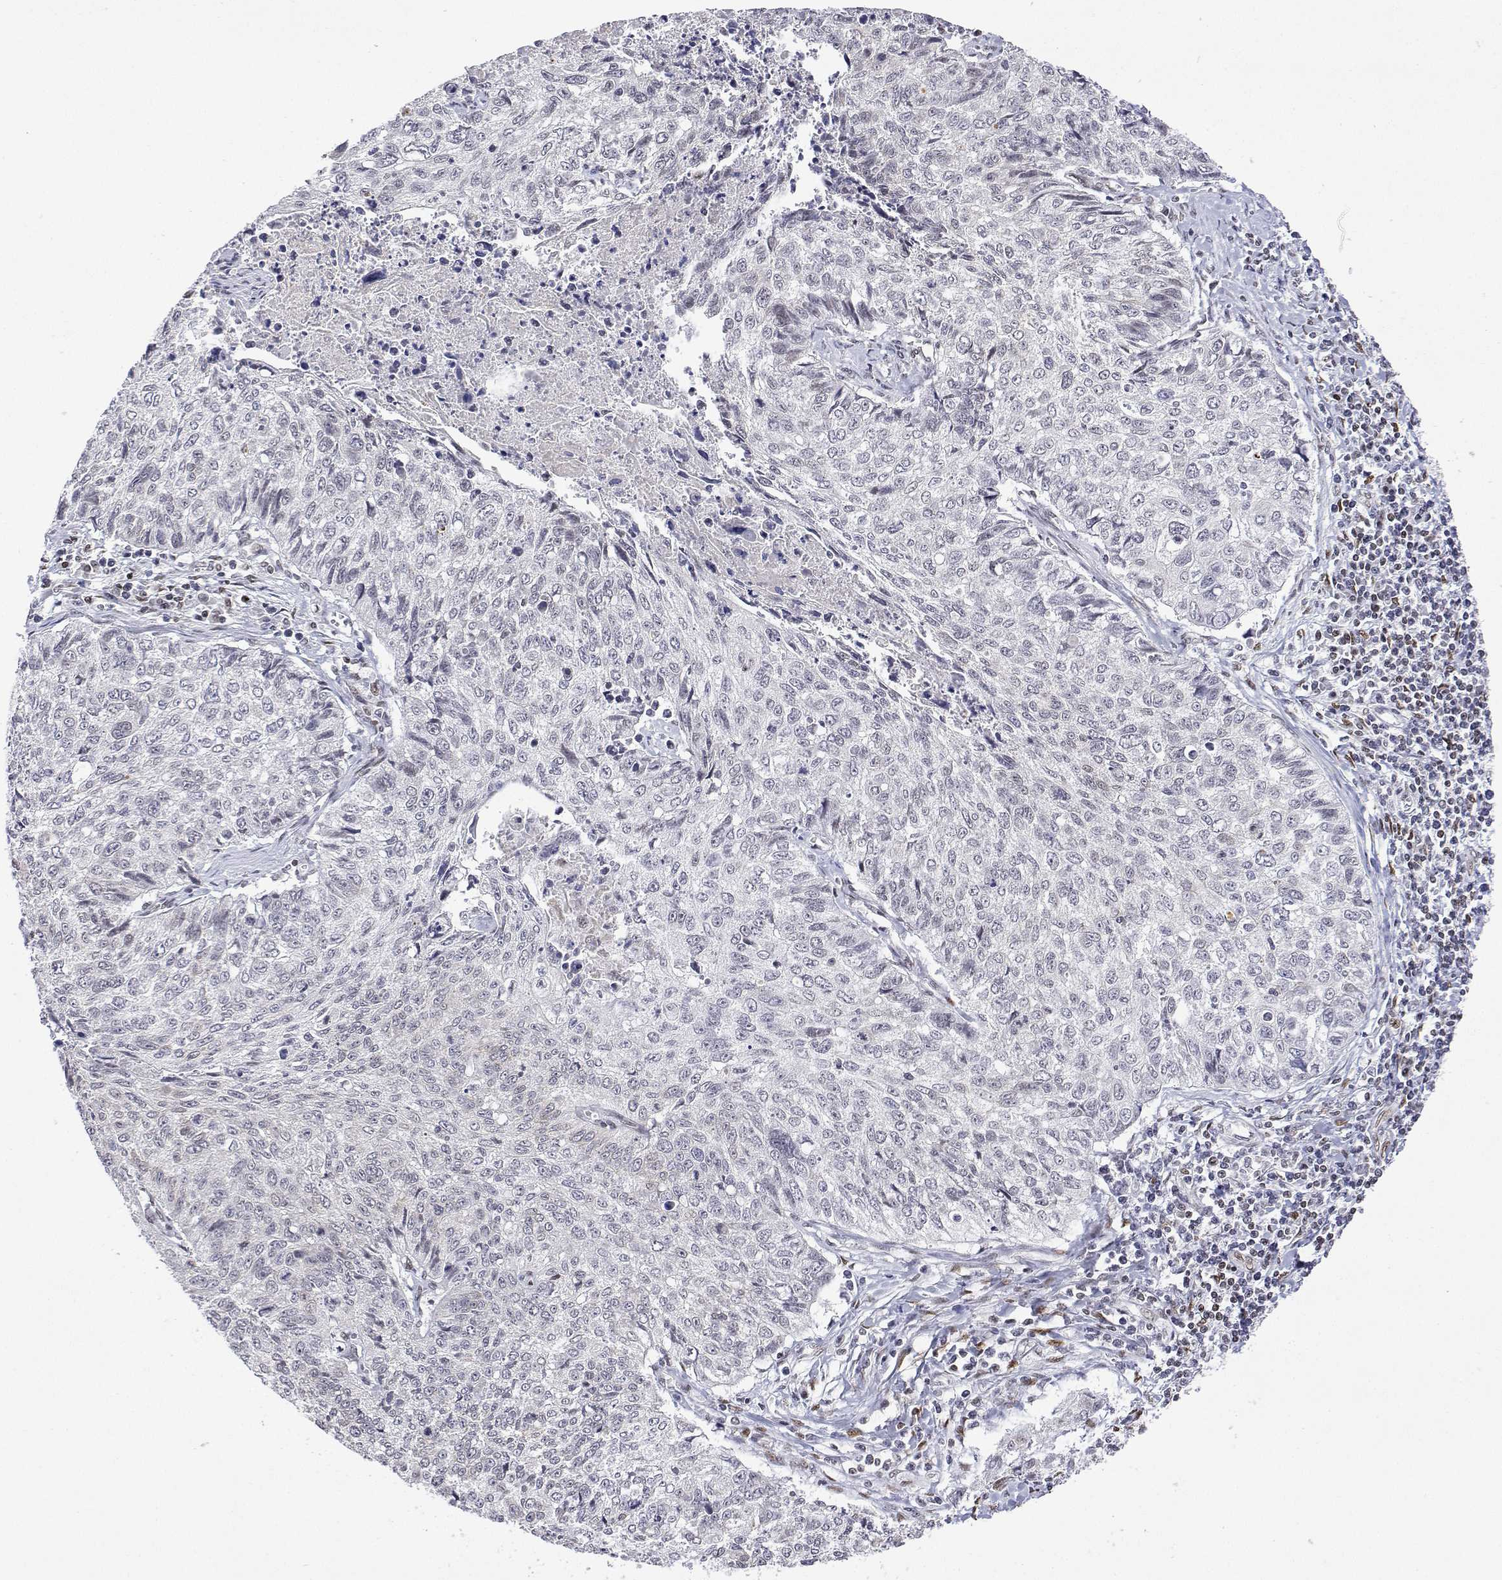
{"staining": {"intensity": "negative", "quantity": "none", "location": "none"}, "tissue": "lung cancer", "cell_type": "Tumor cells", "image_type": "cancer", "snomed": [{"axis": "morphology", "description": "Normal morphology"}, {"axis": "morphology", "description": "Aneuploidy"}, {"axis": "morphology", "description": "Squamous cell carcinoma, NOS"}, {"axis": "topography", "description": "Lymph node"}, {"axis": "topography", "description": "Lung"}], "caption": "IHC of lung aneuploidy shows no positivity in tumor cells.", "gene": "XPC", "patient": {"sex": "female", "age": 76}}